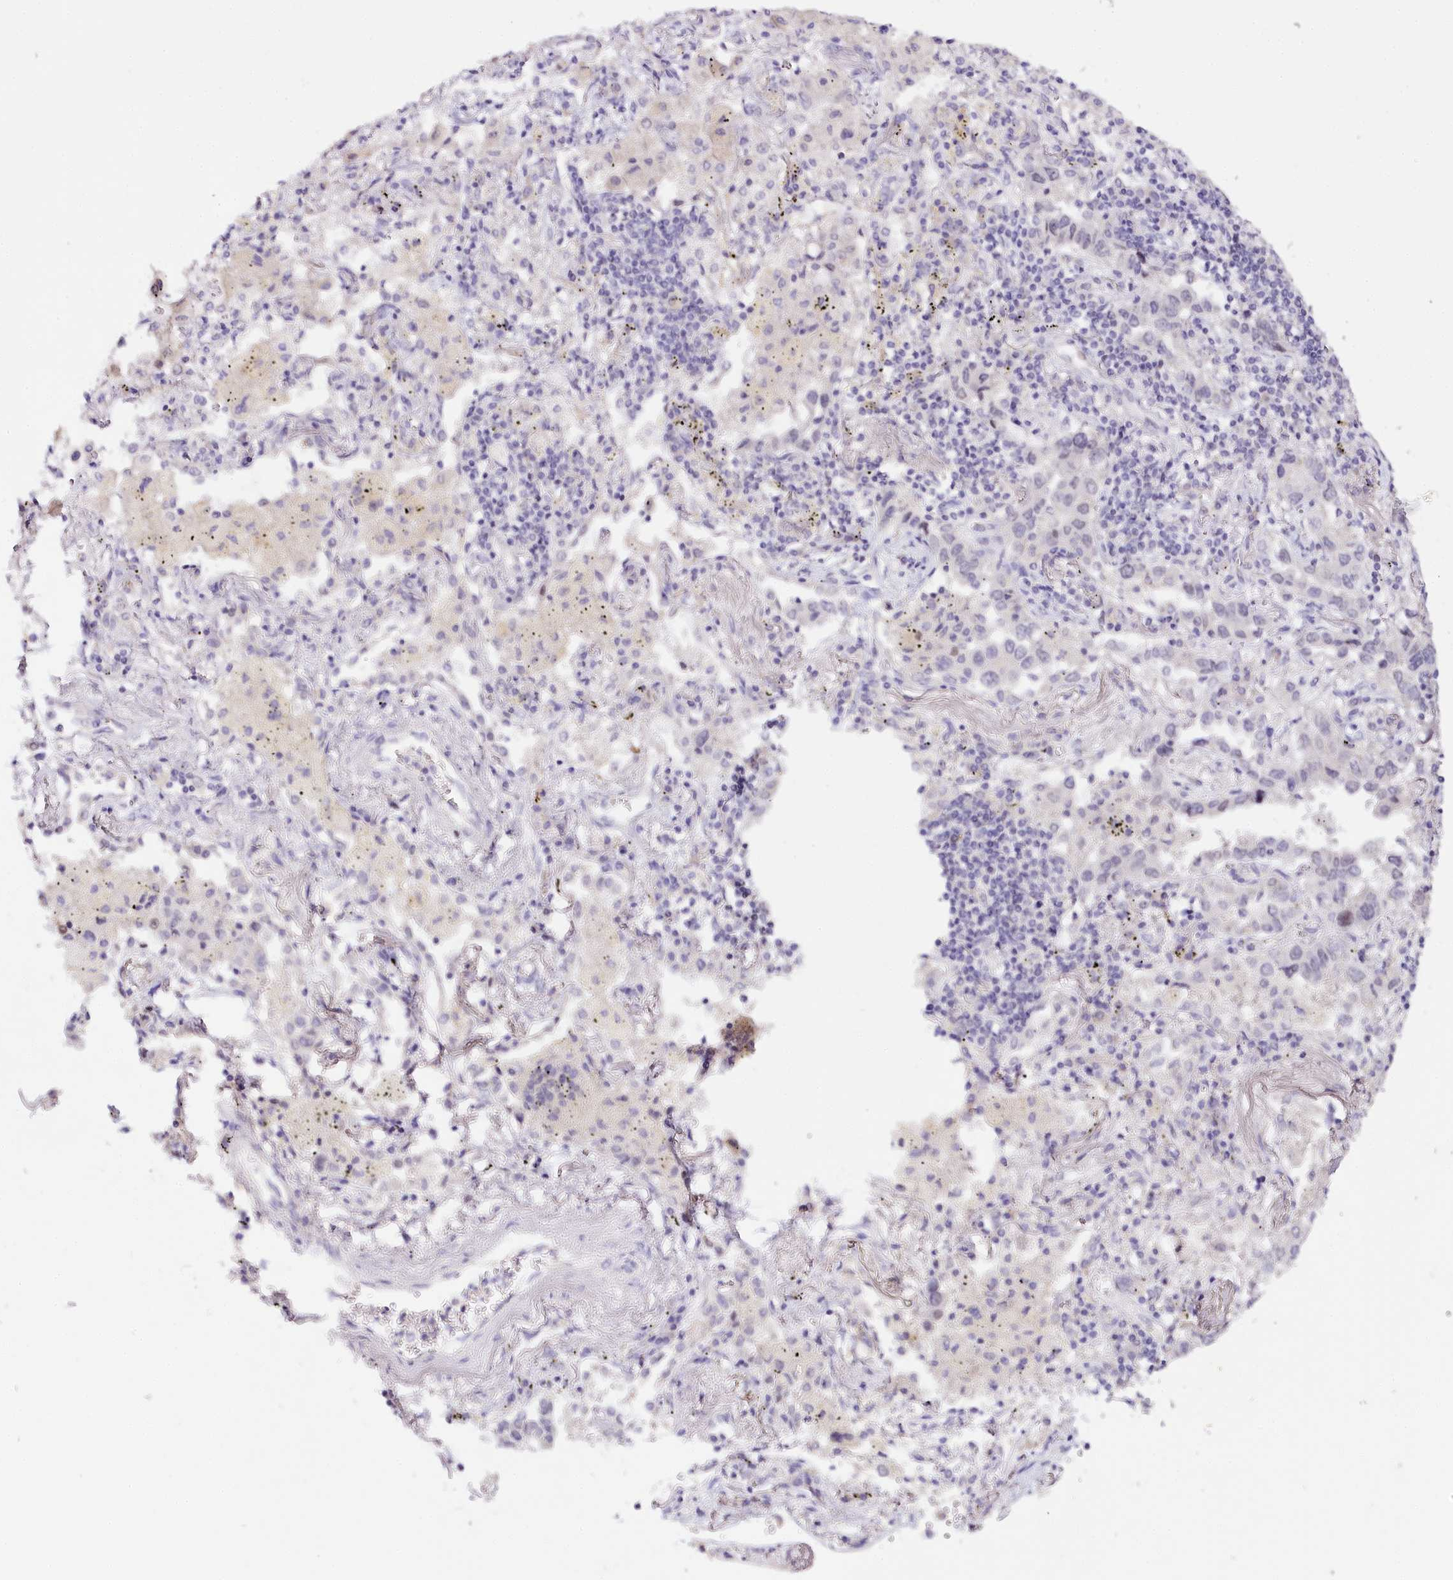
{"staining": {"intensity": "negative", "quantity": "none", "location": "none"}, "tissue": "lung cancer", "cell_type": "Tumor cells", "image_type": "cancer", "snomed": [{"axis": "morphology", "description": "Adenocarcinoma, NOS"}, {"axis": "topography", "description": "Lung"}], "caption": "High magnification brightfield microscopy of lung adenocarcinoma stained with DAB (3,3'-diaminobenzidine) (brown) and counterstained with hematoxylin (blue): tumor cells show no significant positivity.", "gene": "TP53", "patient": {"sex": "male", "age": 67}}